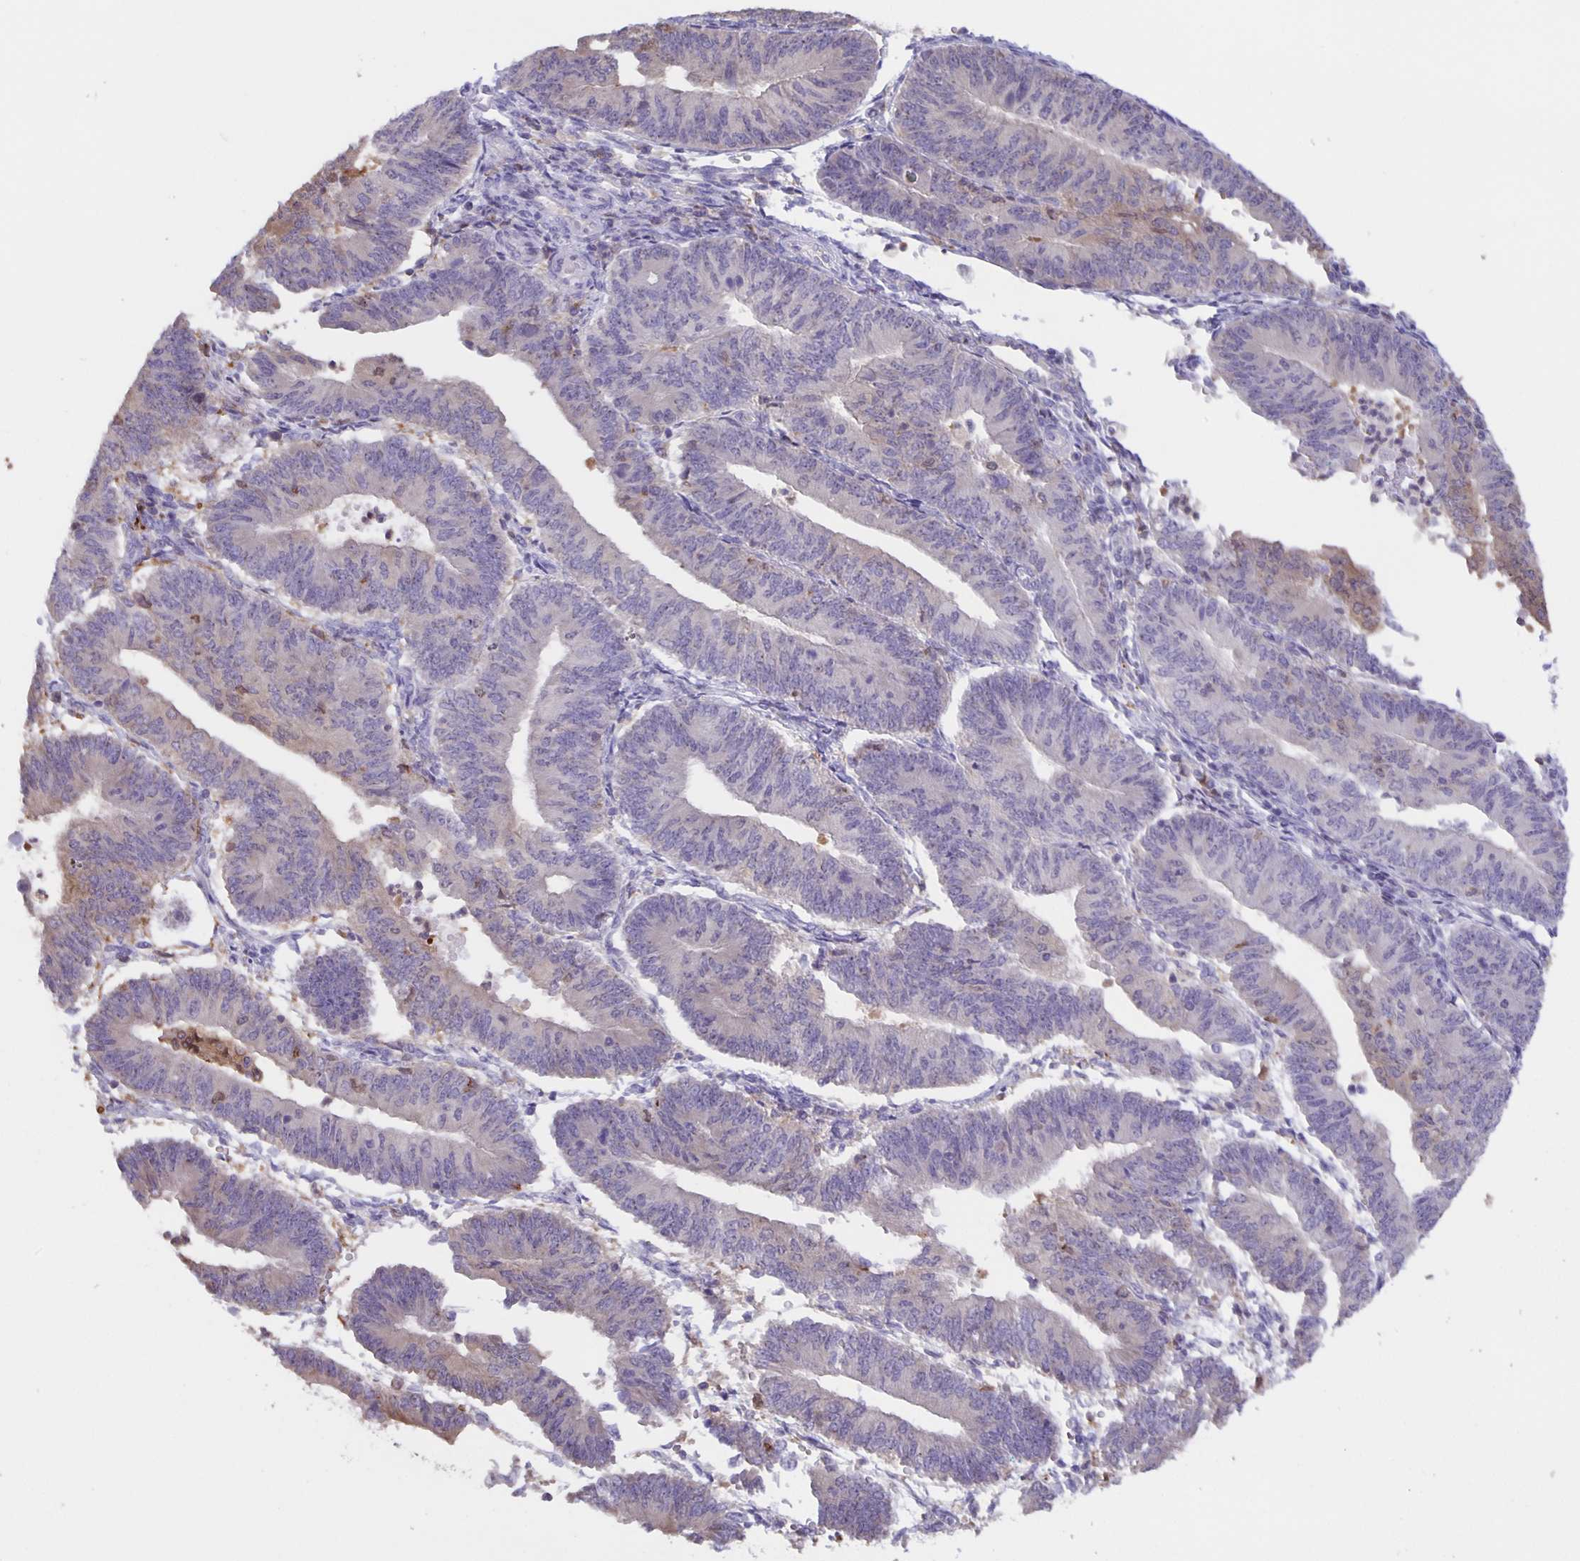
{"staining": {"intensity": "negative", "quantity": "none", "location": "none"}, "tissue": "endometrial cancer", "cell_type": "Tumor cells", "image_type": "cancer", "snomed": [{"axis": "morphology", "description": "Adenocarcinoma, NOS"}, {"axis": "topography", "description": "Endometrium"}], "caption": "DAB immunohistochemical staining of human adenocarcinoma (endometrial) displays no significant staining in tumor cells. The staining is performed using DAB brown chromogen with nuclei counter-stained in using hematoxylin.", "gene": "MARCHF6", "patient": {"sex": "female", "age": 65}}